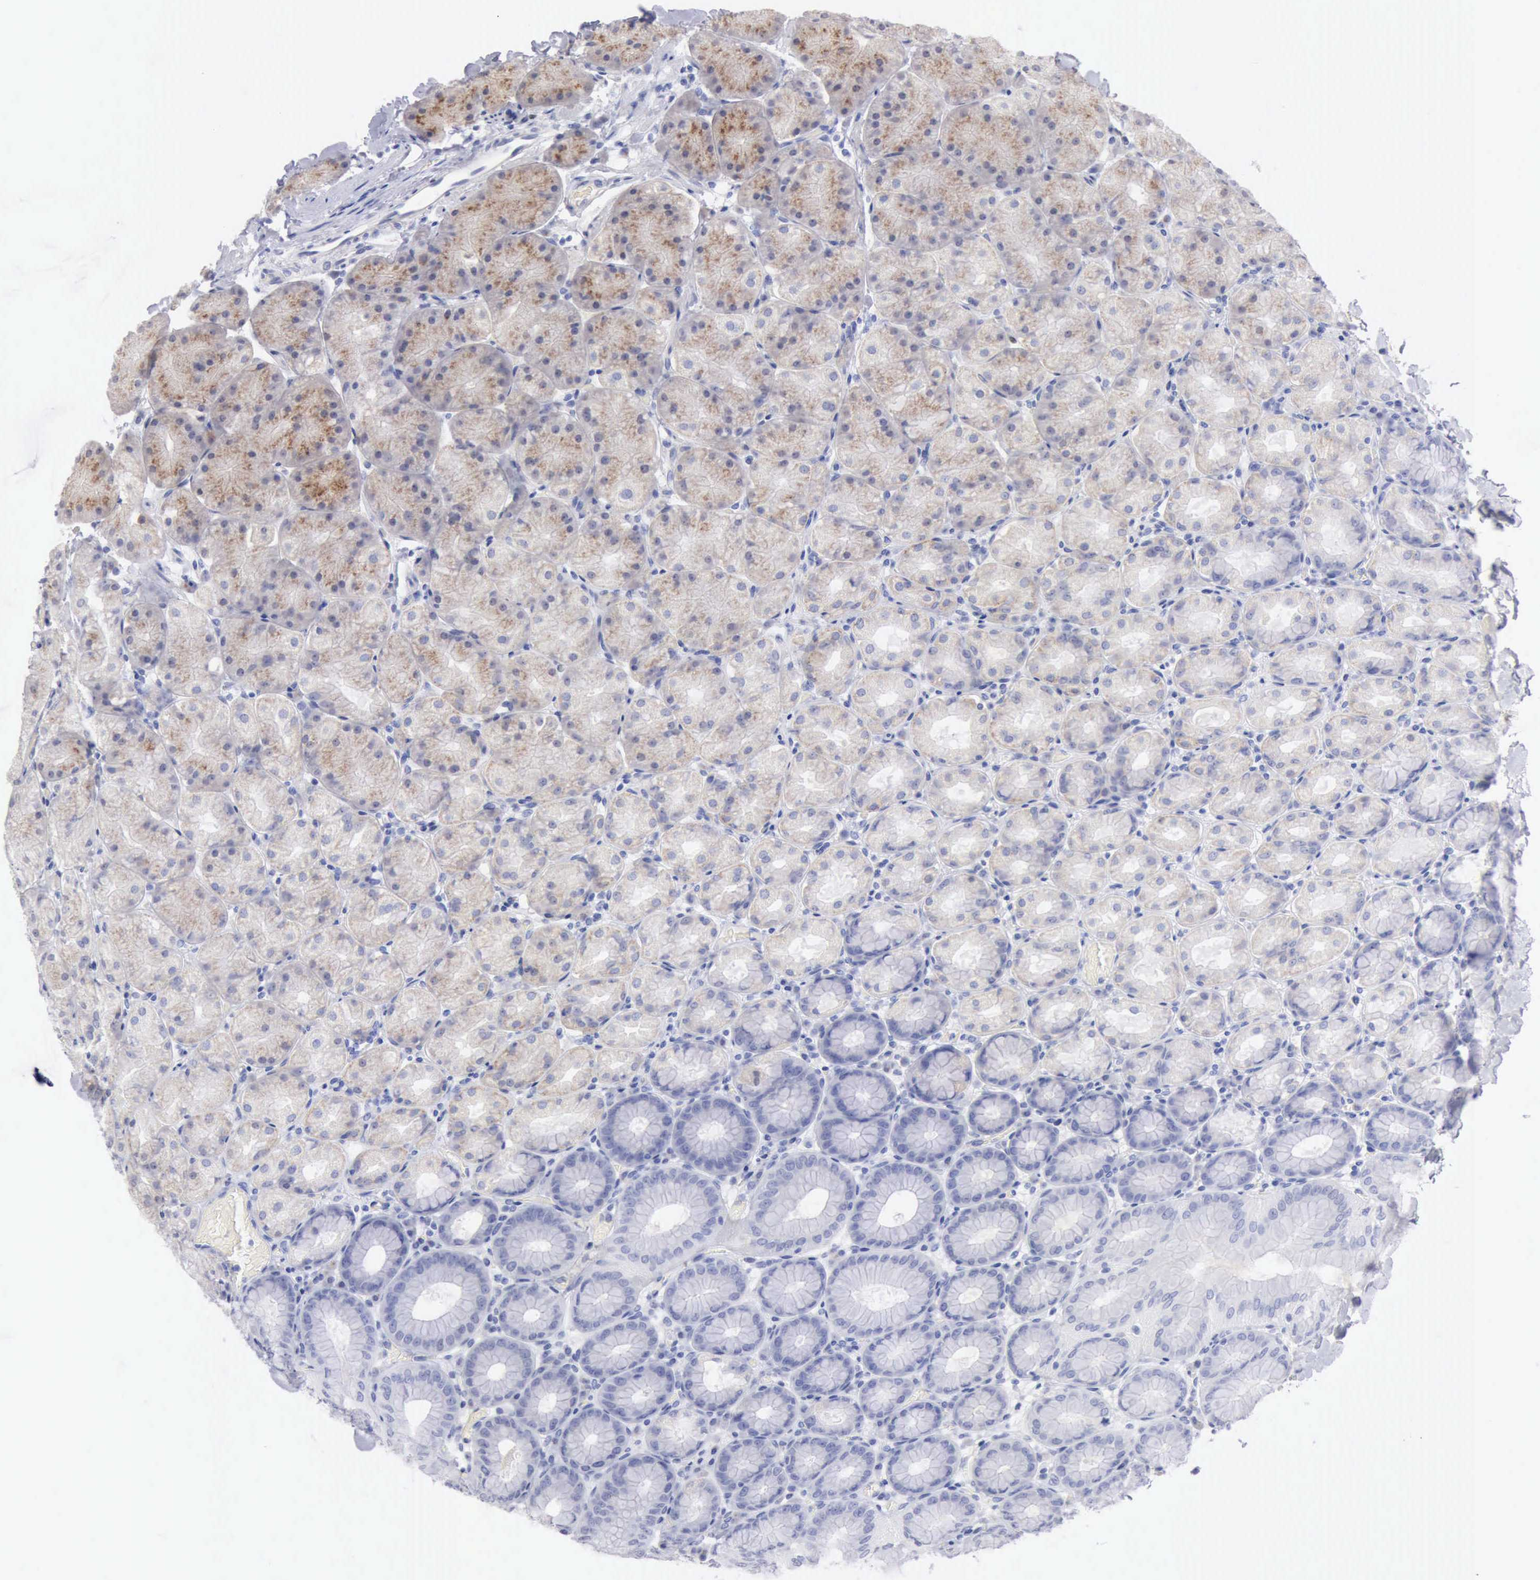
{"staining": {"intensity": "weak", "quantity": "25%-75%", "location": "cytoplasmic/membranous"}, "tissue": "stomach", "cell_type": "Glandular cells", "image_type": "normal", "snomed": [{"axis": "morphology", "description": "Normal tissue, NOS"}, {"axis": "topography", "description": "Stomach, upper"}, {"axis": "topography", "description": "Stomach"}], "caption": "Immunohistochemistry (IHC) of normal human stomach displays low levels of weak cytoplasmic/membranous staining in about 25%-75% of glandular cells. (Stains: DAB (3,3'-diaminobenzidine) in brown, nuclei in blue, Microscopy: brightfield microscopy at high magnification).", "gene": "ANGEL1", "patient": {"sex": "male", "age": 76}}